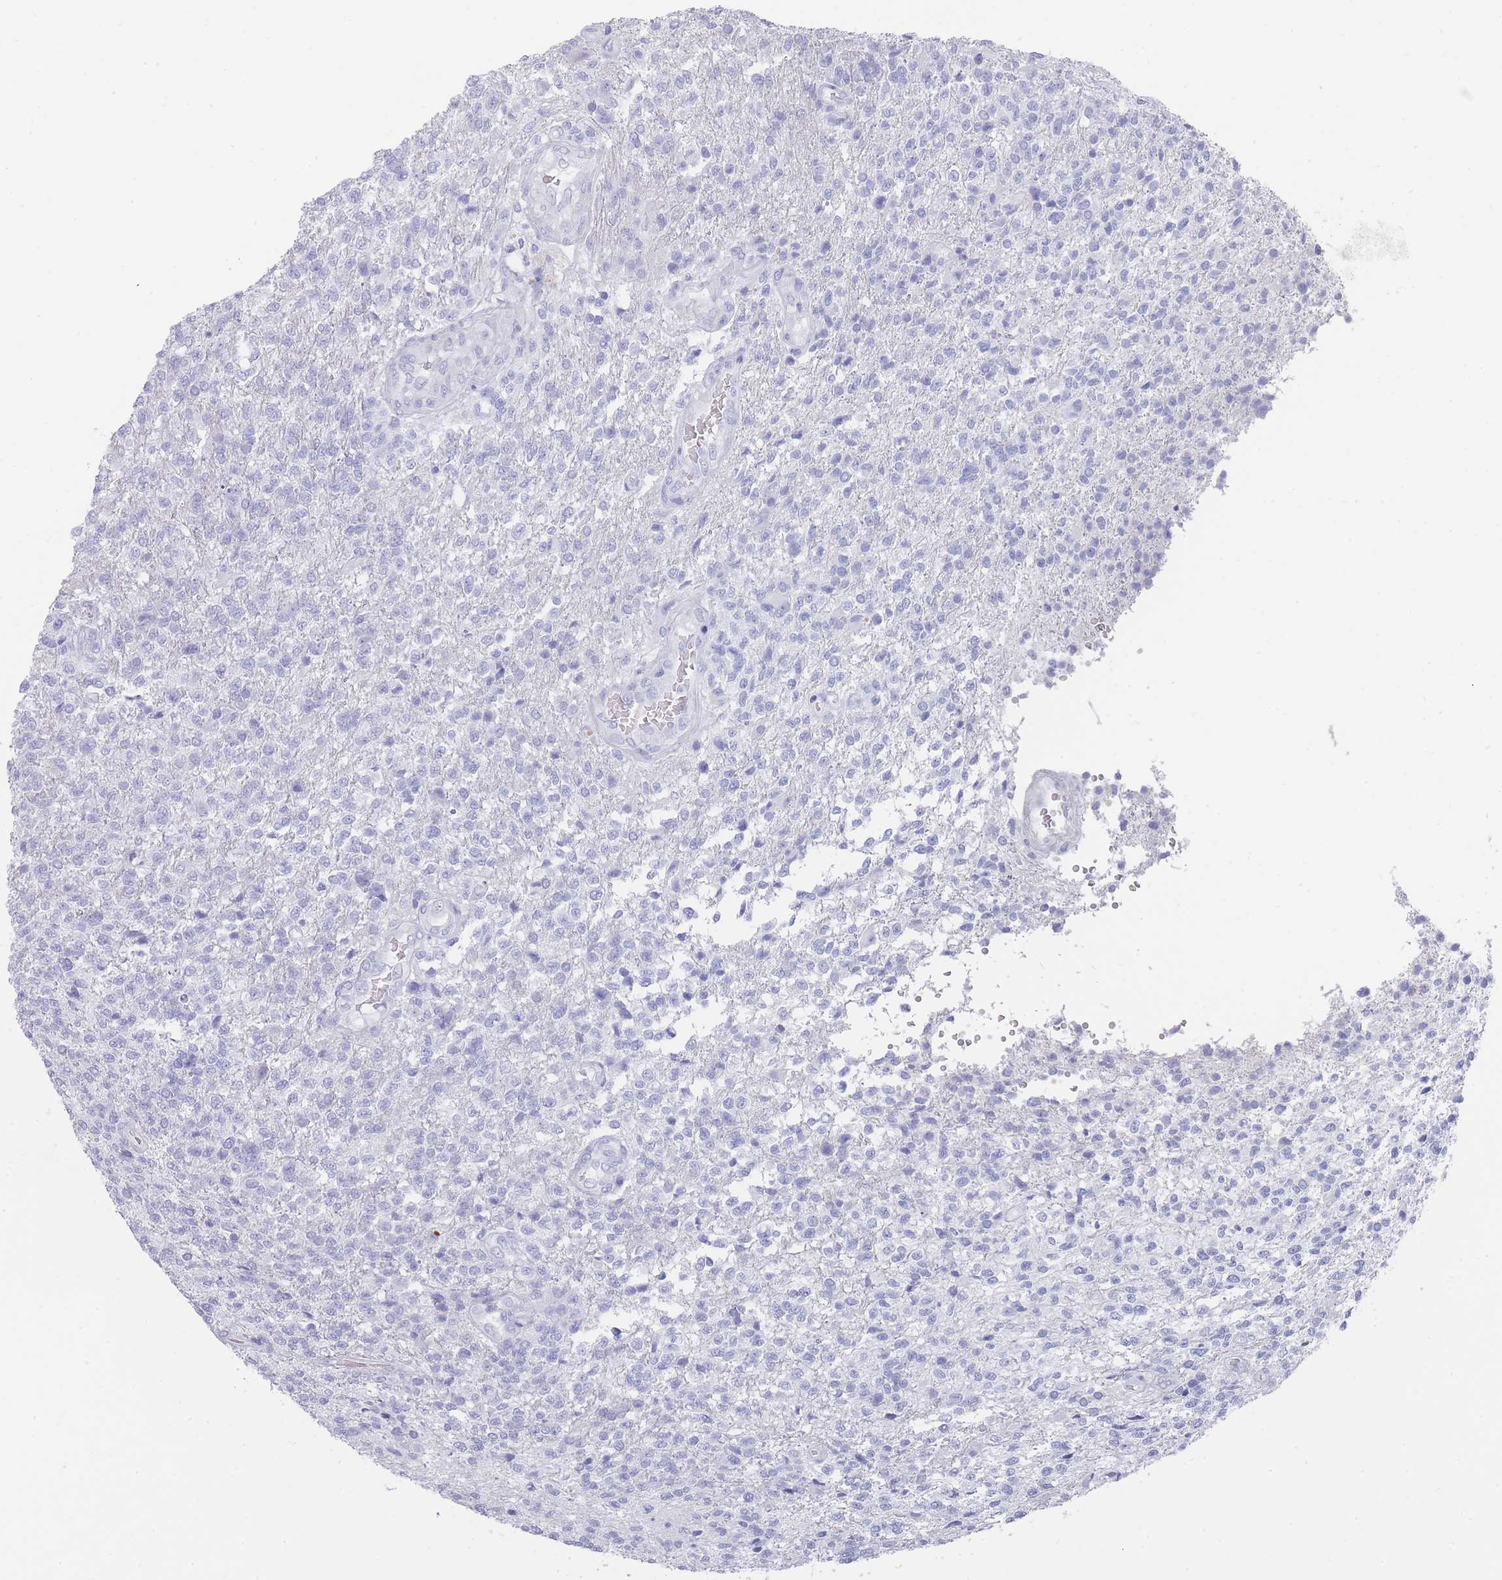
{"staining": {"intensity": "negative", "quantity": "none", "location": "none"}, "tissue": "glioma", "cell_type": "Tumor cells", "image_type": "cancer", "snomed": [{"axis": "morphology", "description": "Glioma, malignant, High grade"}, {"axis": "topography", "description": "Brain"}], "caption": "DAB (3,3'-diaminobenzidine) immunohistochemical staining of malignant glioma (high-grade) exhibits no significant expression in tumor cells. The staining was performed using DAB to visualize the protein expression in brown, while the nuclei were stained in blue with hematoxylin (Magnification: 20x).", "gene": "RAB2B", "patient": {"sex": "male", "age": 56}}